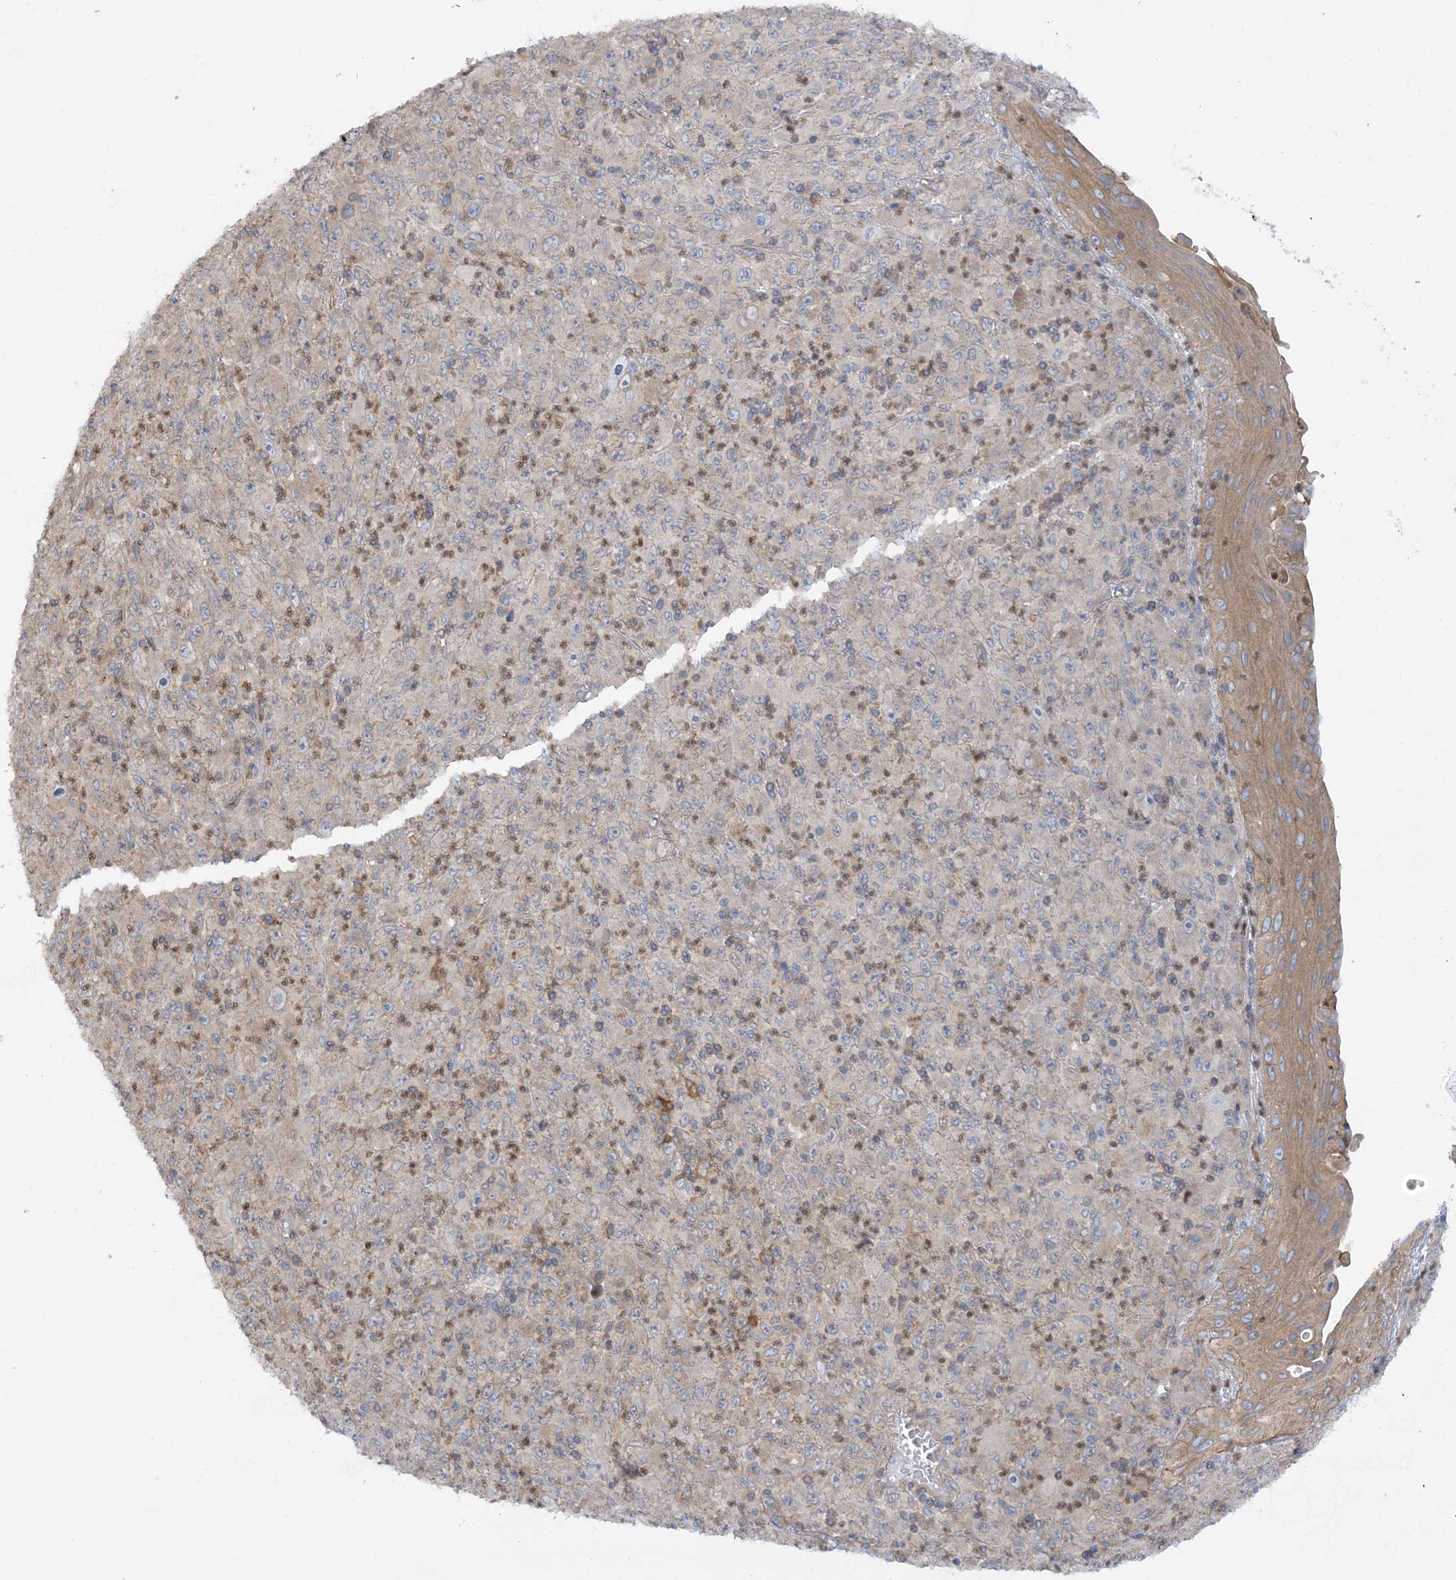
{"staining": {"intensity": "negative", "quantity": "none", "location": "none"}, "tissue": "melanoma", "cell_type": "Tumor cells", "image_type": "cancer", "snomed": [{"axis": "morphology", "description": "Malignant melanoma, Metastatic site"}, {"axis": "topography", "description": "Skin"}], "caption": "An image of human malignant melanoma (metastatic site) is negative for staining in tumor cells.", "gene": "ICMT", "patient": {"sex": "female", "age": 56}}